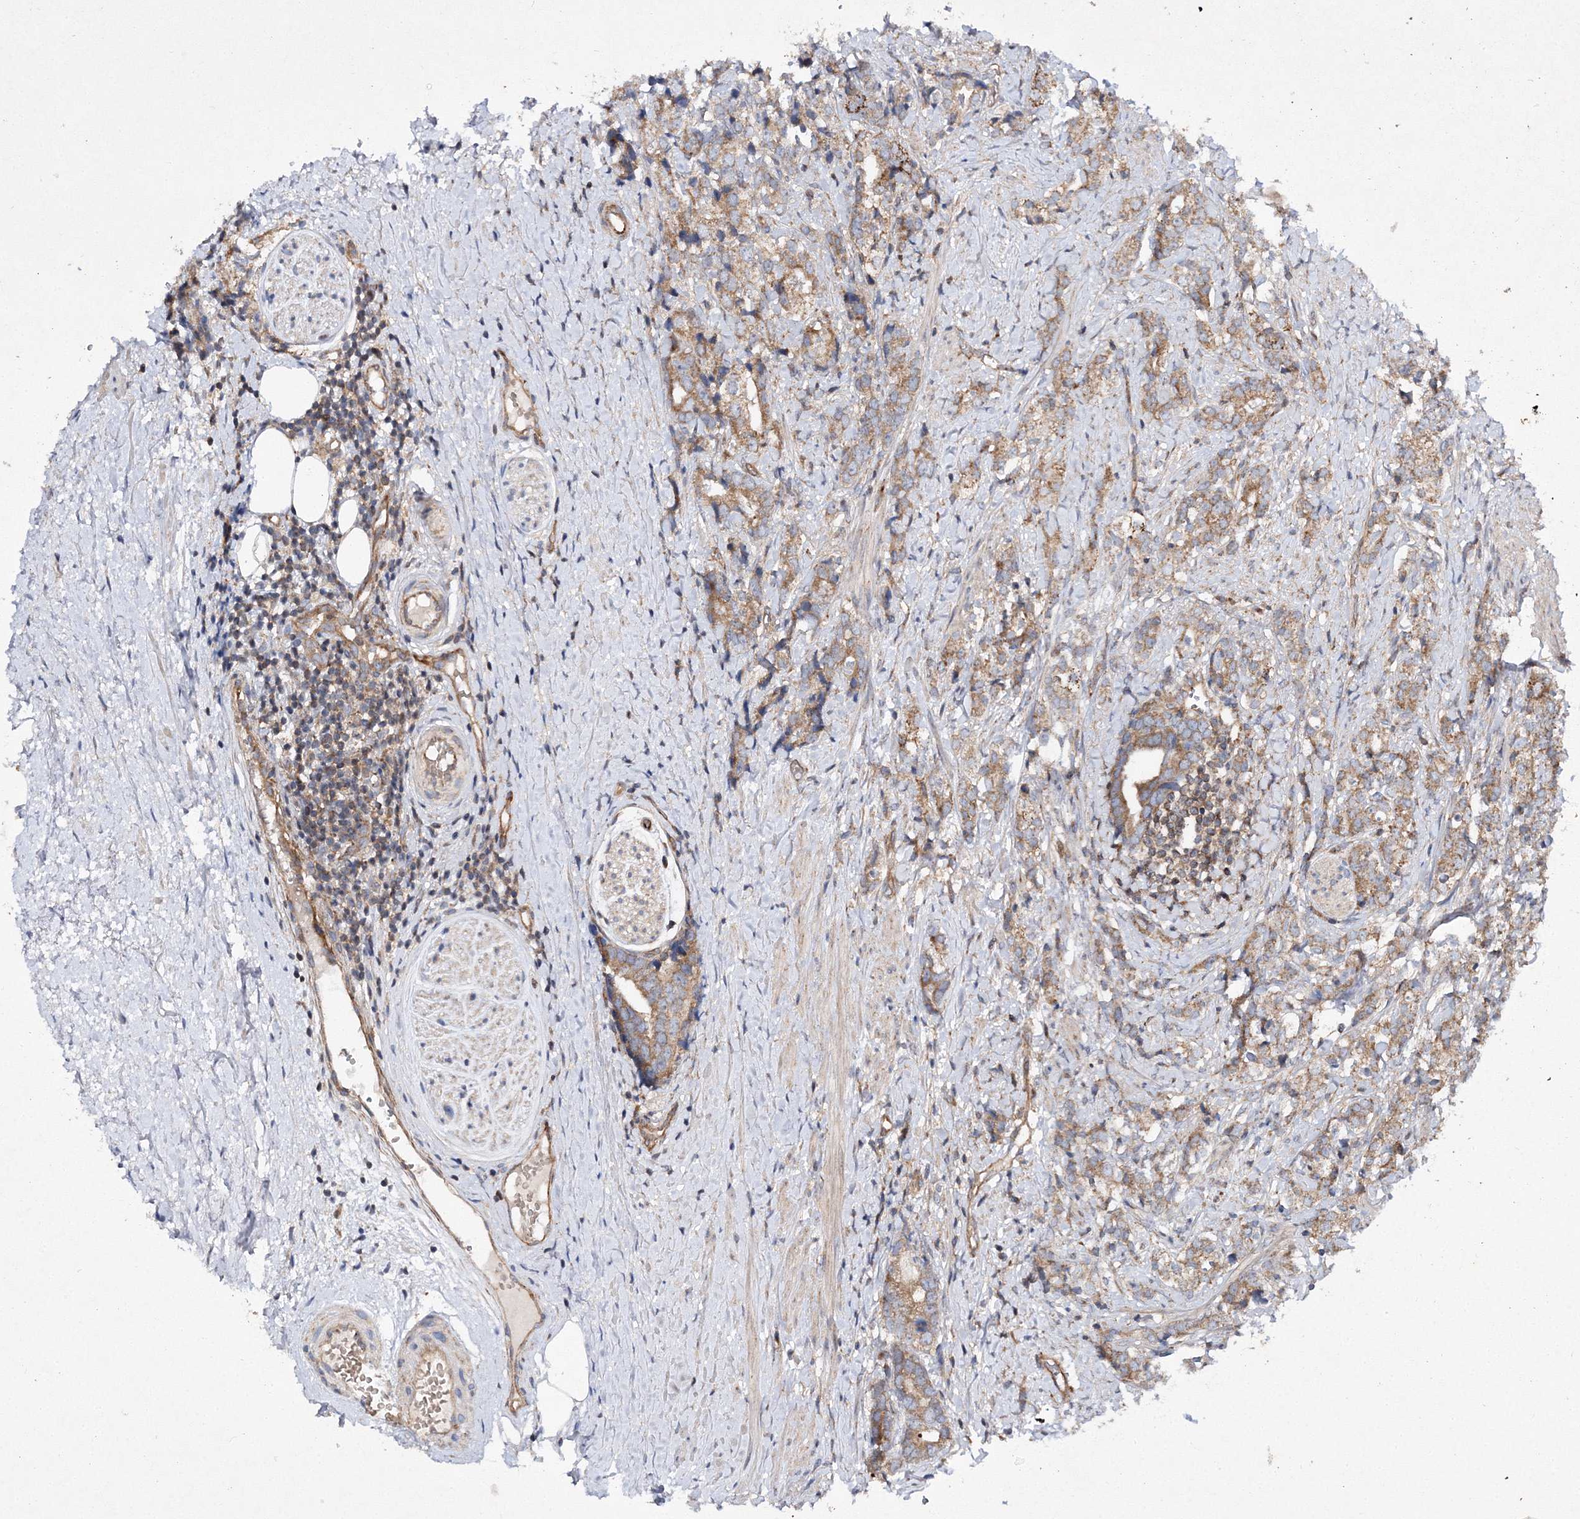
{"staining": {"intensity": "moderate", "quantity": ">75%", "location": "cytoplasmic/membranous"}, "tissue": "prostate cancer", "cell_type": "Tumor cells", "image_type": "cancer", "snomed": [{"axis": "morphology", "description": "Adenocarcinoma, High grade"}, {"axis": "topography", "description": "Prostate"}], "caption": "About >75% of tumor cells in prostate high-grade adenocarcinoma show moderate cytoplasmic/membranous protein staining as visualized by brown immunohistochemical staining.", "gene": "DNAJC13", "patient": {"sex": "male", "age": 69}}